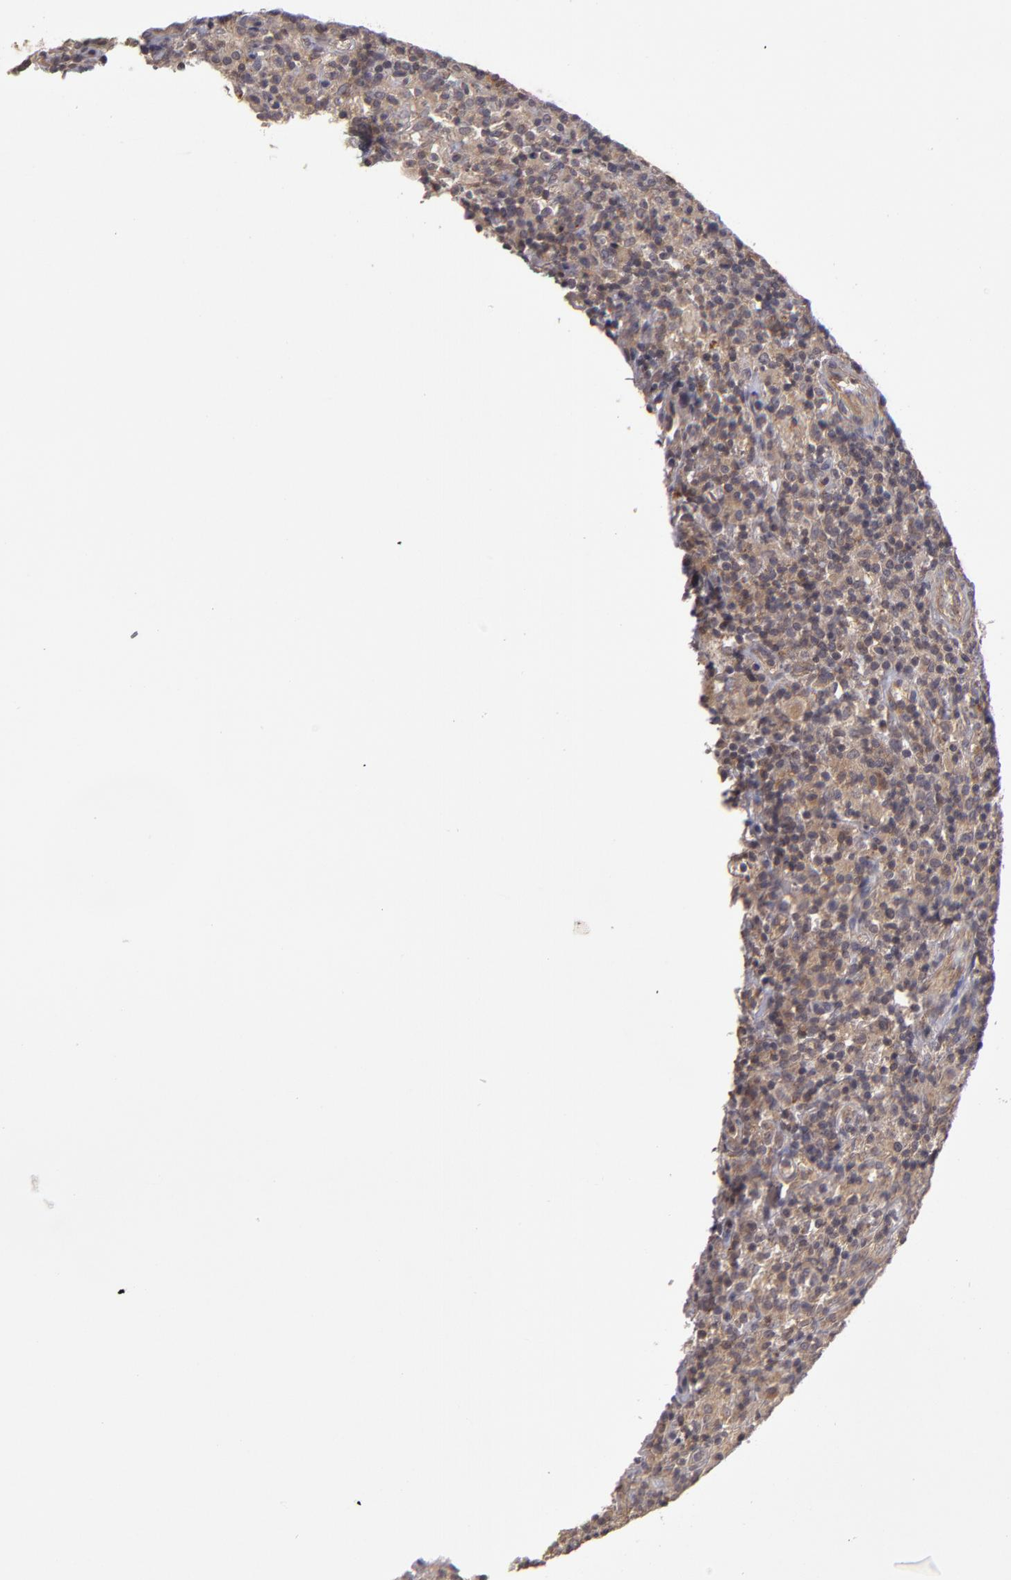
{"staining": {"intensity": "weak", "quantity": "25%-75%", "location": "cytoplasmic/membranous"}, "tissue": "lymphoma", "cell_type": "Tumor cells", "image_type": "cancer", "snomed": [{"axis": "morphology", "description": "Hodgkin's disease, NOS"}, {"axis": "topography", "description": "Lymph node"}], "caption": "This is a histology image of immunohistochemistry staining of lymphoma, which shows weak expression in the cytoplasmic/membranous of tumor cells.", "gene": "CTSO", "patient": {"sex": "male", "age": 65}}